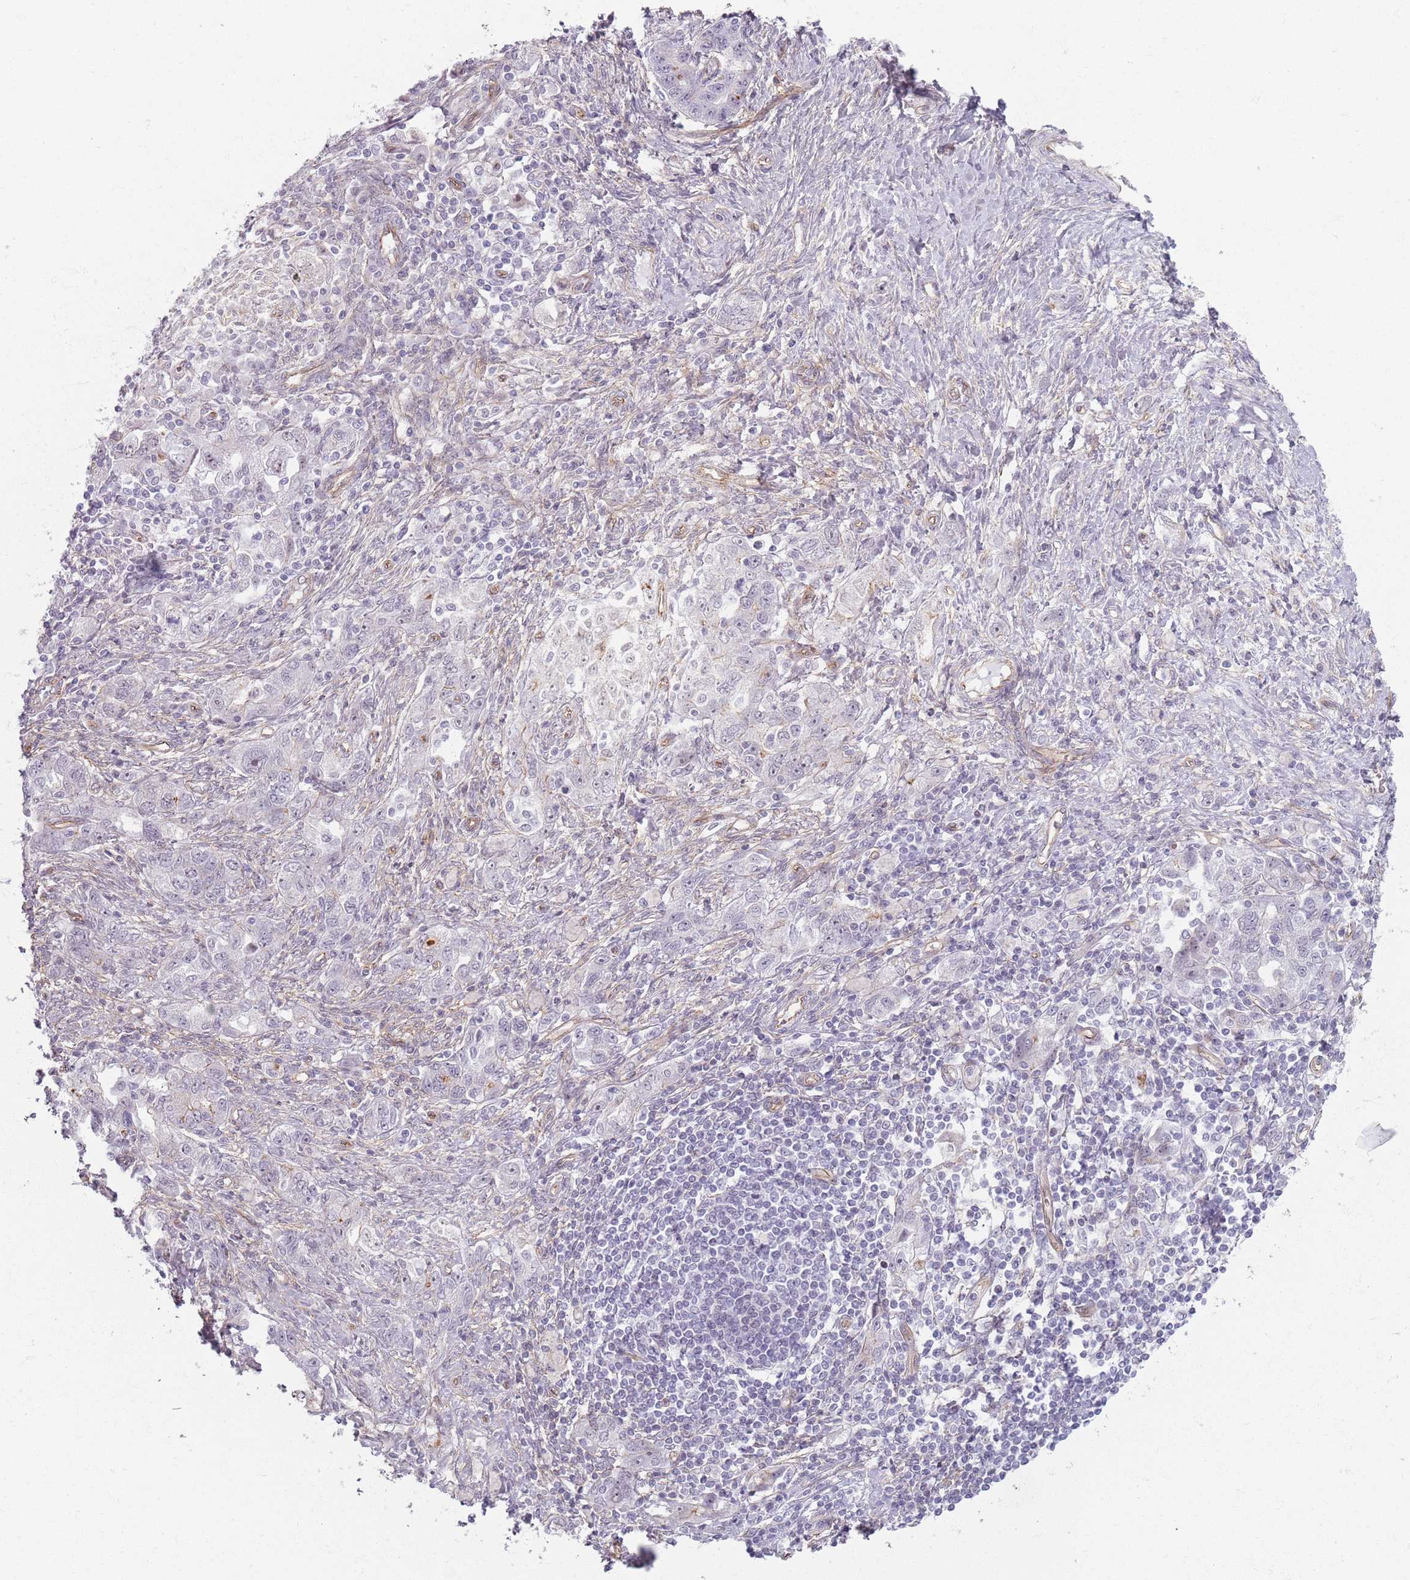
{"staining": {"intensity": "negative", "quantity": "none", "location": "none"}, "tissue": "ovarian cancer", "cell_type": "Tumor cells", "image_type": "cancer", "snomed": [{"axis": "morphology", "description": "Carcinoma, NOS"}, {"axis": "morphology", "description": "Cystadenocarcinoma, serous, NOS"}, {"axis": "topography", "description": "Ovary"}], "caption": "Ovarian serous cystadenocarcinoma stained for a protein using immunohistochemistry (IHC) reveals no positivity tumor cells.", "gene": "KCNA5", "patient": {"sex": "female", "age": 69}}